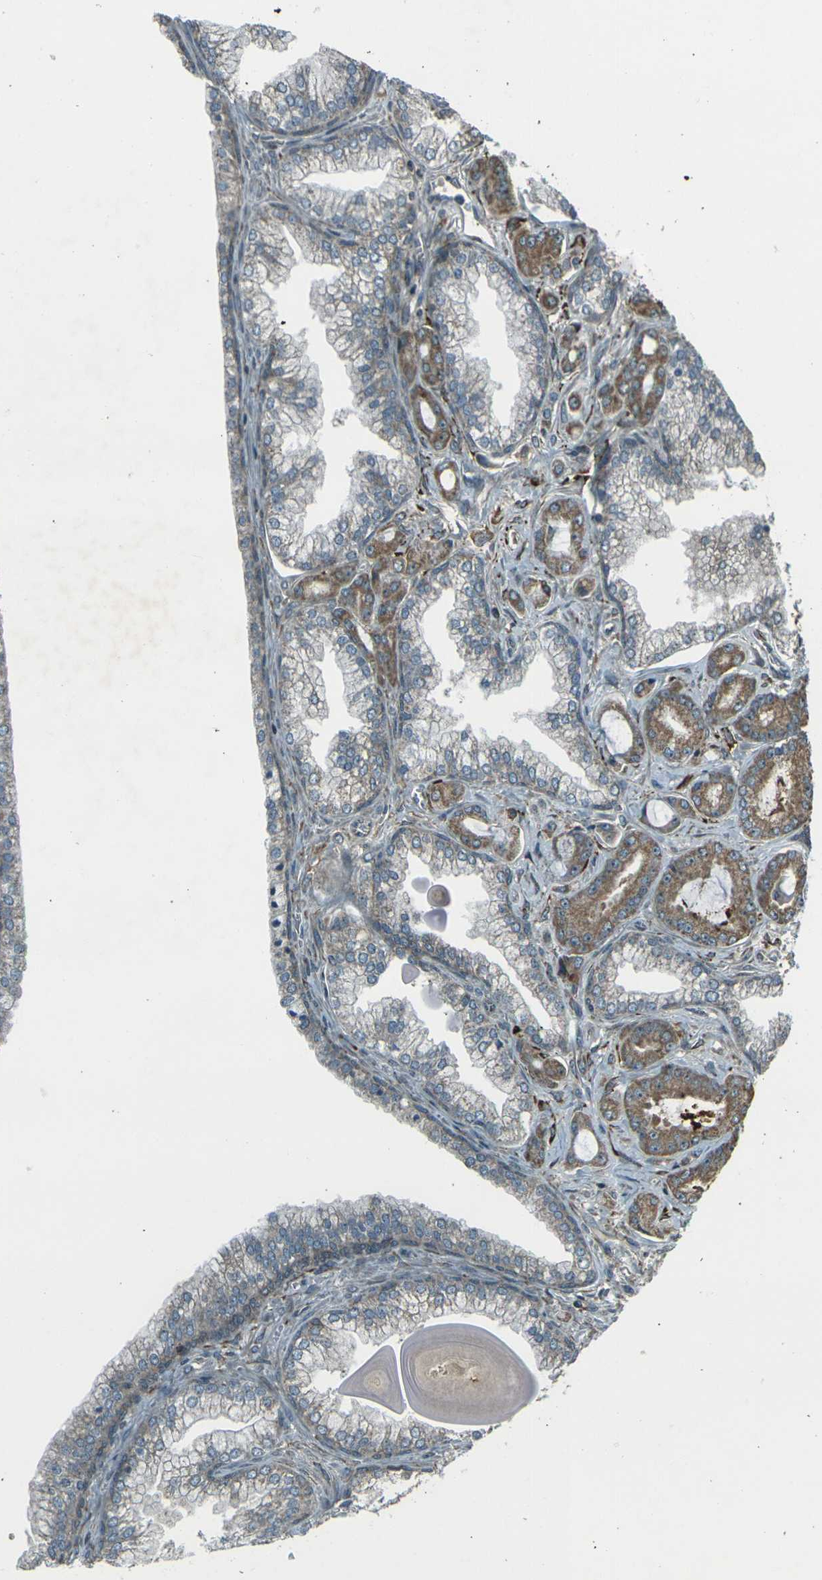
{"staining": {"intensity": "strong", "quantity": "<25%", "location": "cytoplasmic/membranous"}, "tissue": "prostate cancer", "cell_type": "Tumor cells", "image_type": "cancer", "snomed": [{"axis": "morphology", "description": "Adenocarcinoma, Low grade"}, {"axis": "topography", "description": "Prostate"}], "caption": "There is medium levels of strong cytoplasmic/membranous expression in tumor cells of prostate cancer, as demonstrated by immunohistochemical staining (brown color).", "gene": "LSMEM1", "patient": {"sex": "male", "age": 59}}